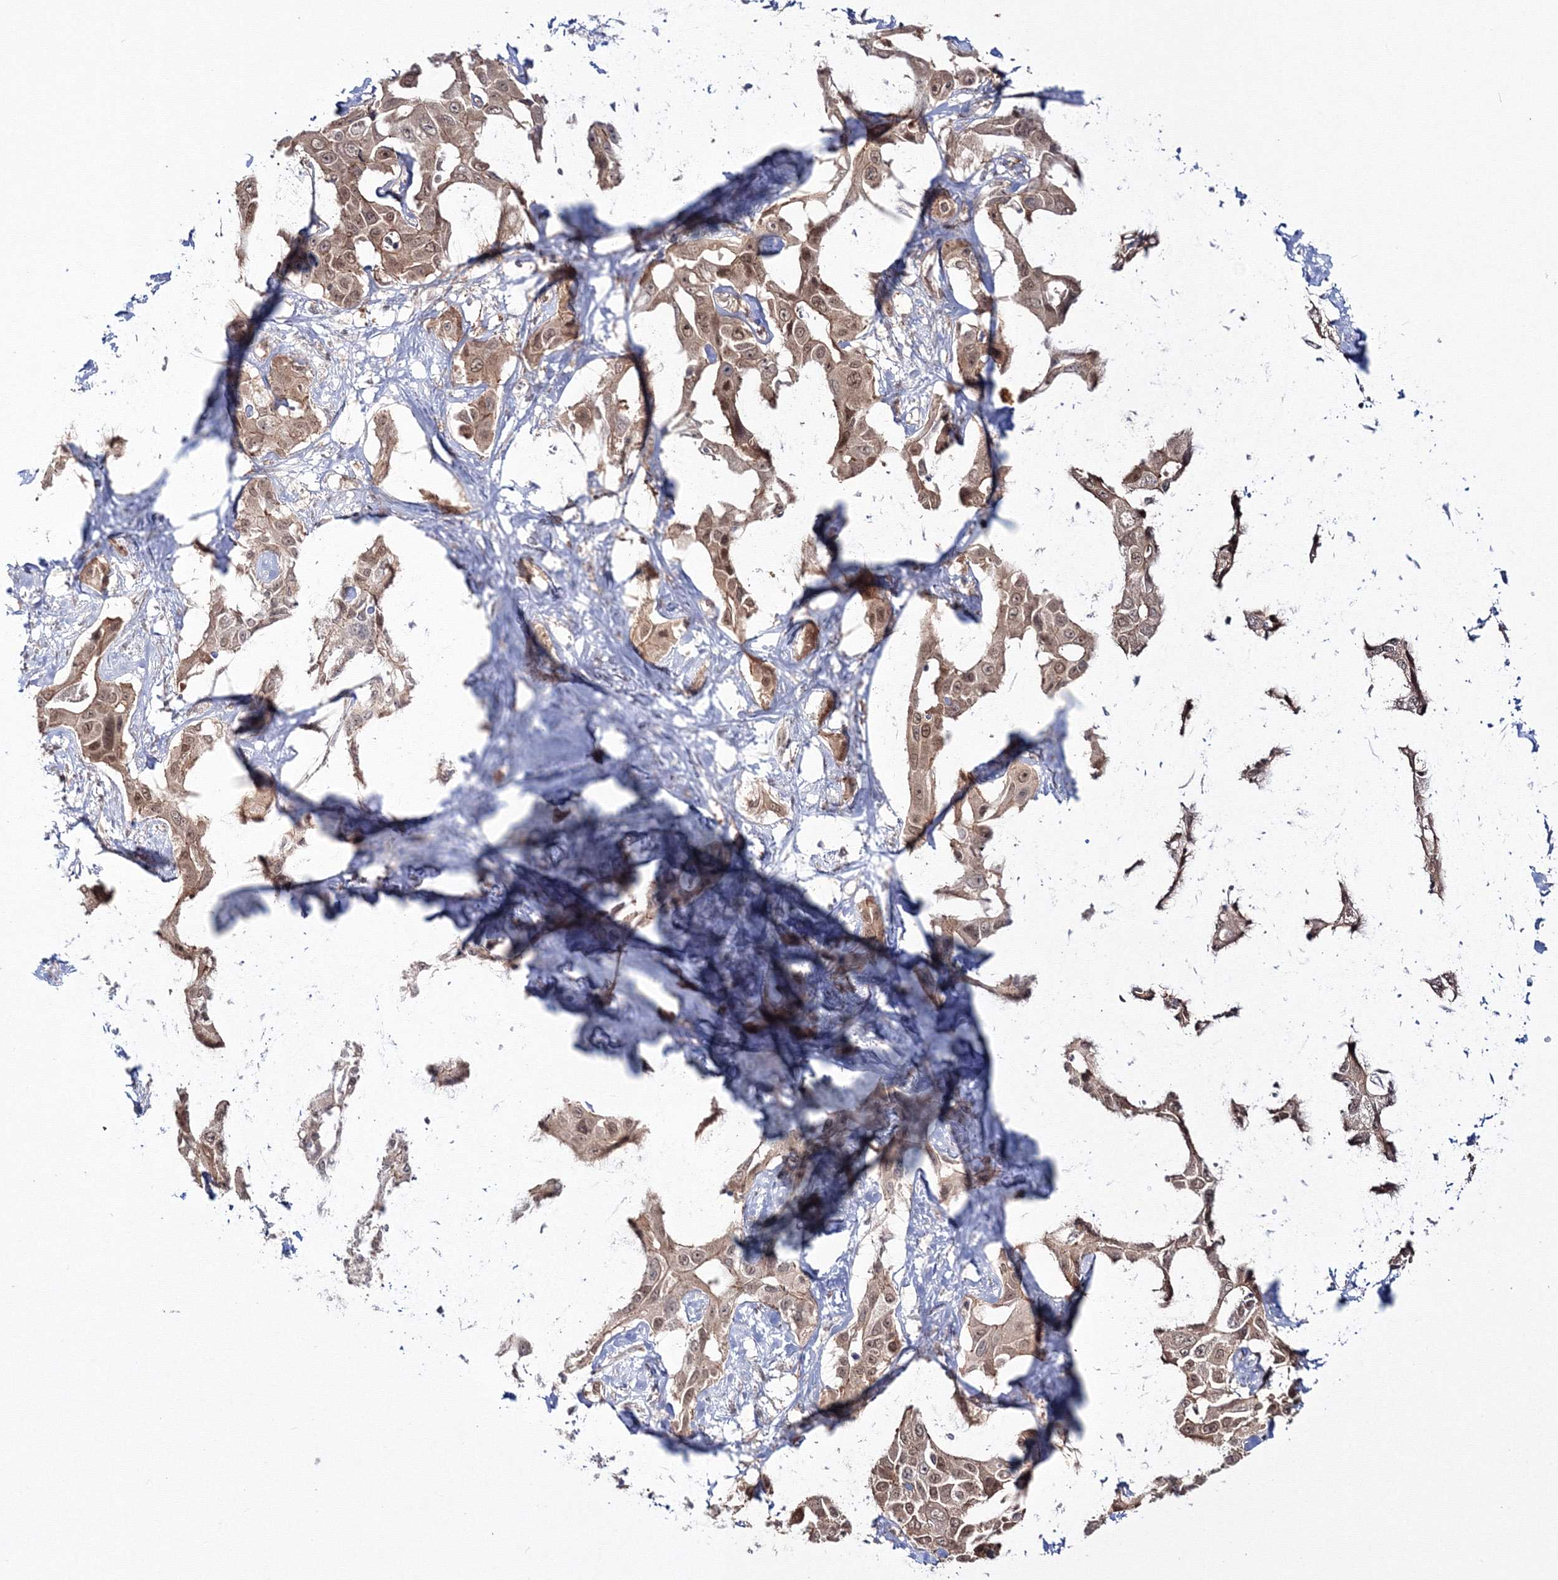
{"staining": {"intensity": "moderate", "quantity": ">75%", "location": "cytoplasmic/membranous,nuclear"}, "tissue": "liver cancer", "cell_type": "Tumor cells", "image_type": "cancer", "snomed": [{"axis": "morphology", "description": "Cholangiocarcinoma"}, {"axis": "topography", "description": "Liver"}], "caption": "An immunohistochemistry (IHC) photomicrograph of neoplastic tissue is shown. Protein staining in brown labels moderate cytoplasmic/membranous and nuclear positivity in liver cholangiocarcinoma within tumor cells.", "gene": "ZFAND6", "patient": {"sex": "male", "age": 59}}